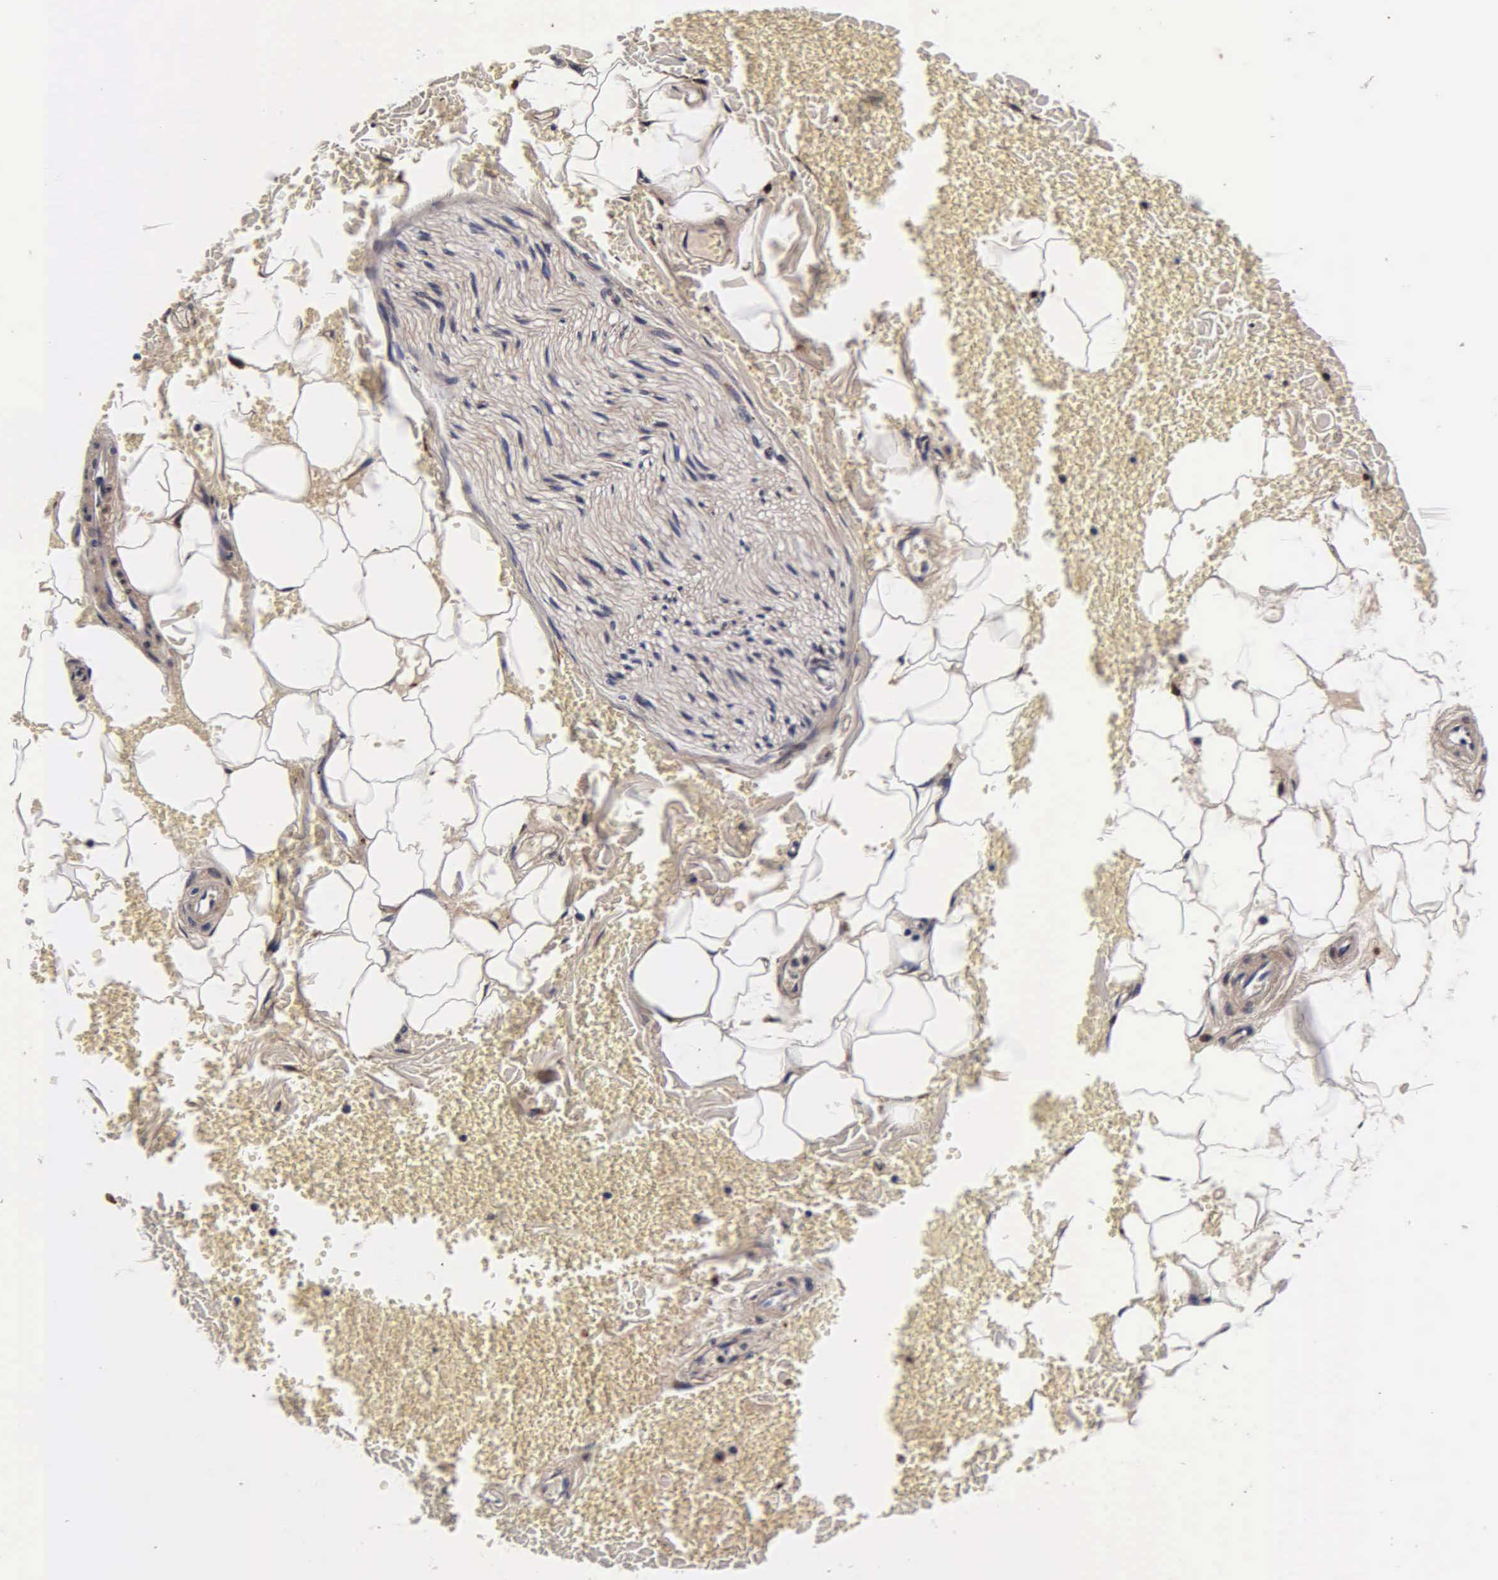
{"staining": {"intensity": "moderate", "quantity": ">75%", "location": "cytoplasmic/membranous"}, "tissue": "adipose tissue", "cell_type": "Adipocytes", "image_type": "normal", "snomed": [{"axis": "morphology", "description": "Normal tissue, NOS"}, {"axis": "morphology", "description": "Inflammation, NOS"}, {"axis": "topography", "description": "Lymph node"}, {"axis": "topography", "description": "Peripheral nerve tissue"}], "caption": "Immunohistochemical staining of normal human adipose tissue shows medium levels of moderate cytoplasmic/membranous expression in approximately >75% of adipocytes.", "gene": "CST3", "patient": {"sex": "male", "age": 52}}